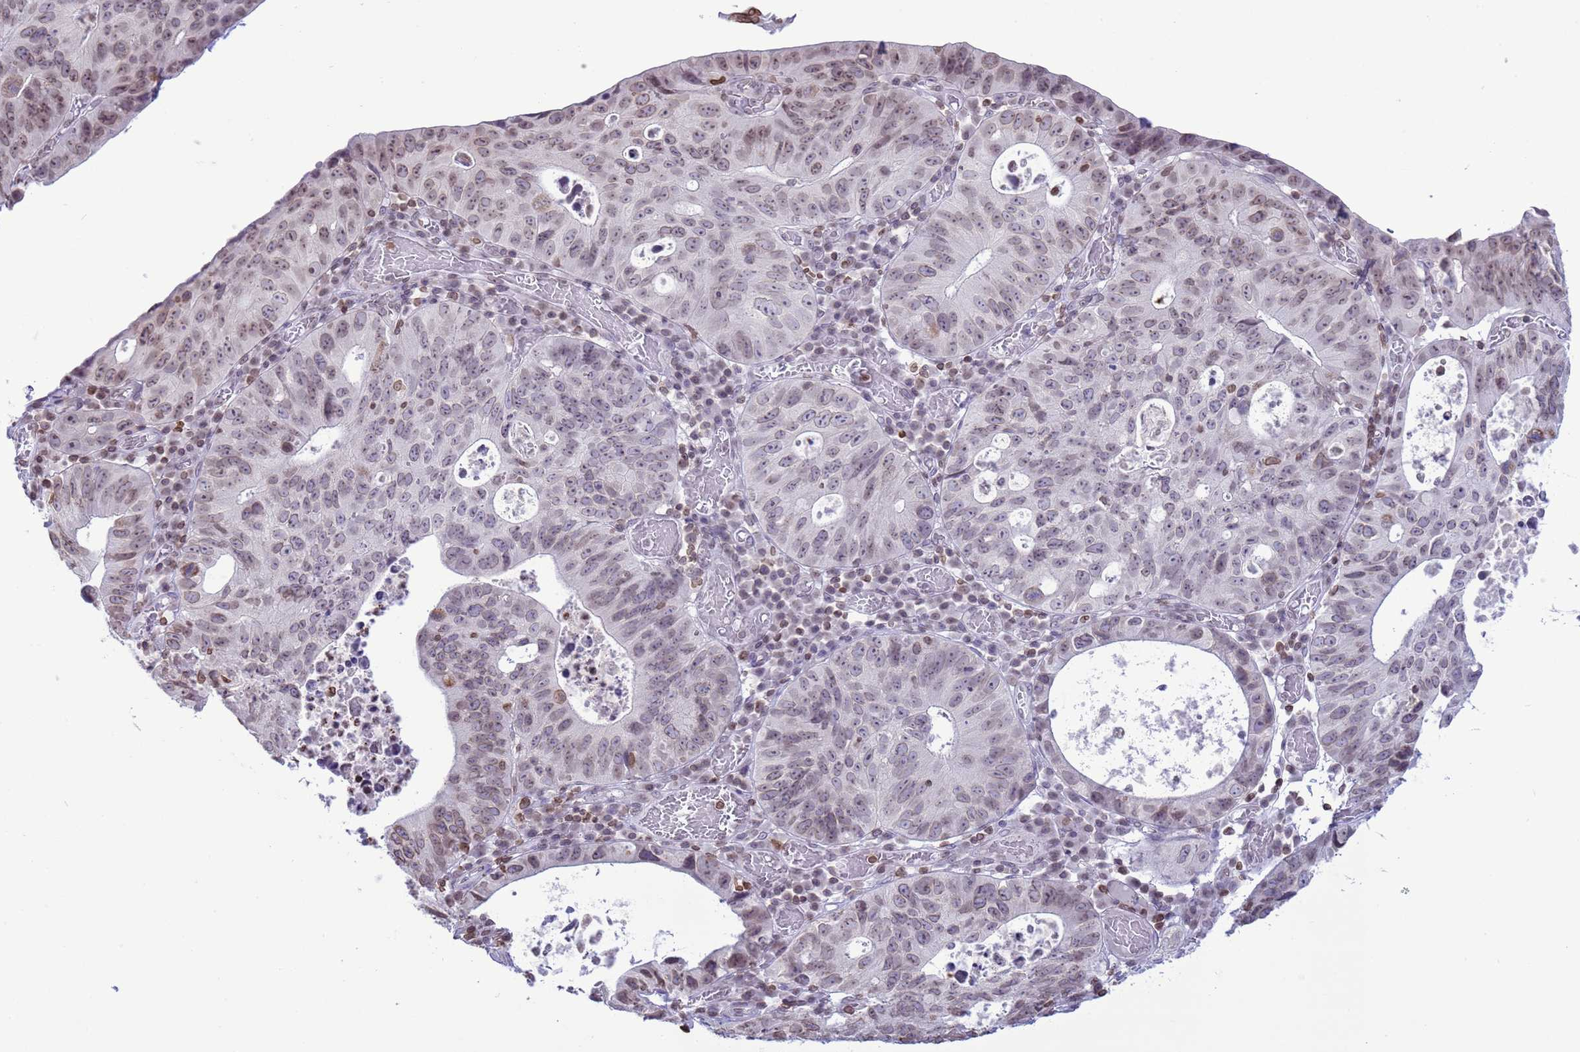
{"staining": {"intensity": "moderate", "quantity": "<25%", "location": "cytoplasmic/membranous,nuclear"}, "tissue": "stomach cancer", "cell_type": "Tumor cells", "image_type": "cancer", "snomed": [{"axis": "morphology", "description": "Adenocarcinoma, NOS"}, {"axis": "topography", "description": "Stomach"}], "caption": "The micrograph shows a brown stain indicating the presence of a protein in the cytoplasmic/membranous and nuclear of tumor cells in stomach cancer. Using DAB (brown) and hematoxylin (blue) stains, captured at high magnification using brightfield microscopy.", "gene": "DHX37", "patient": {"sex": "male", "age": 59}}